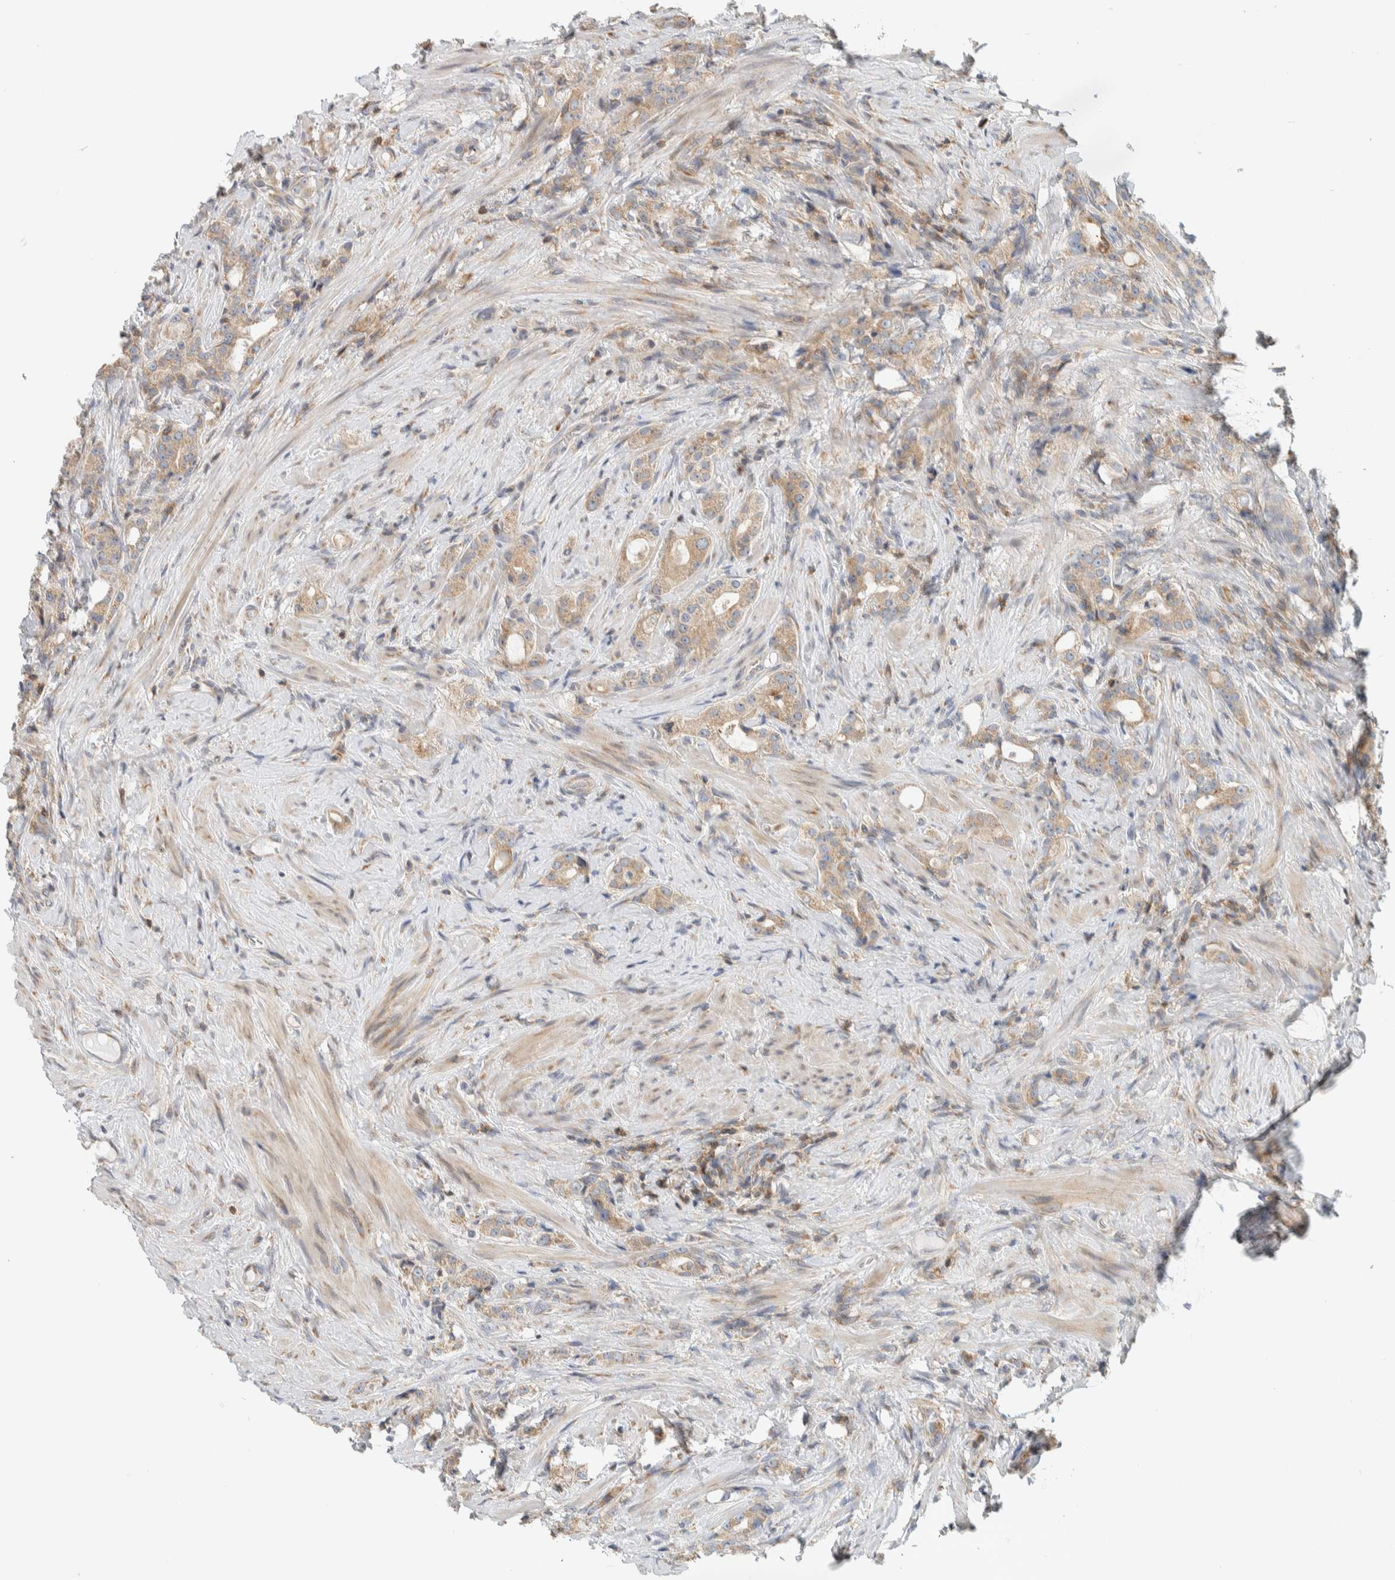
{"staining": {"intensity": "weak", "quantity": ">75%", "location": "cytoplasmic/membranous"}, "tissue": "prostate cancer", "cell_type": "Tumor cells", "image_type": "cancer", "snomed": [{"axis": "morphology", "description": "Adenocarcinoma, High grade"}, {"axis": "topography", "description": "Prostate"}], "caption": "A brown stain highlights weak cytoplasmic/membranous staining of a protein in prostate cancer (high-grade adenocarcinoma) tumor cells. (IHC, brightfield microscopy, high magnification).", "gene": "CCDC57", "patient": {"sex": "male", "age": 63}}